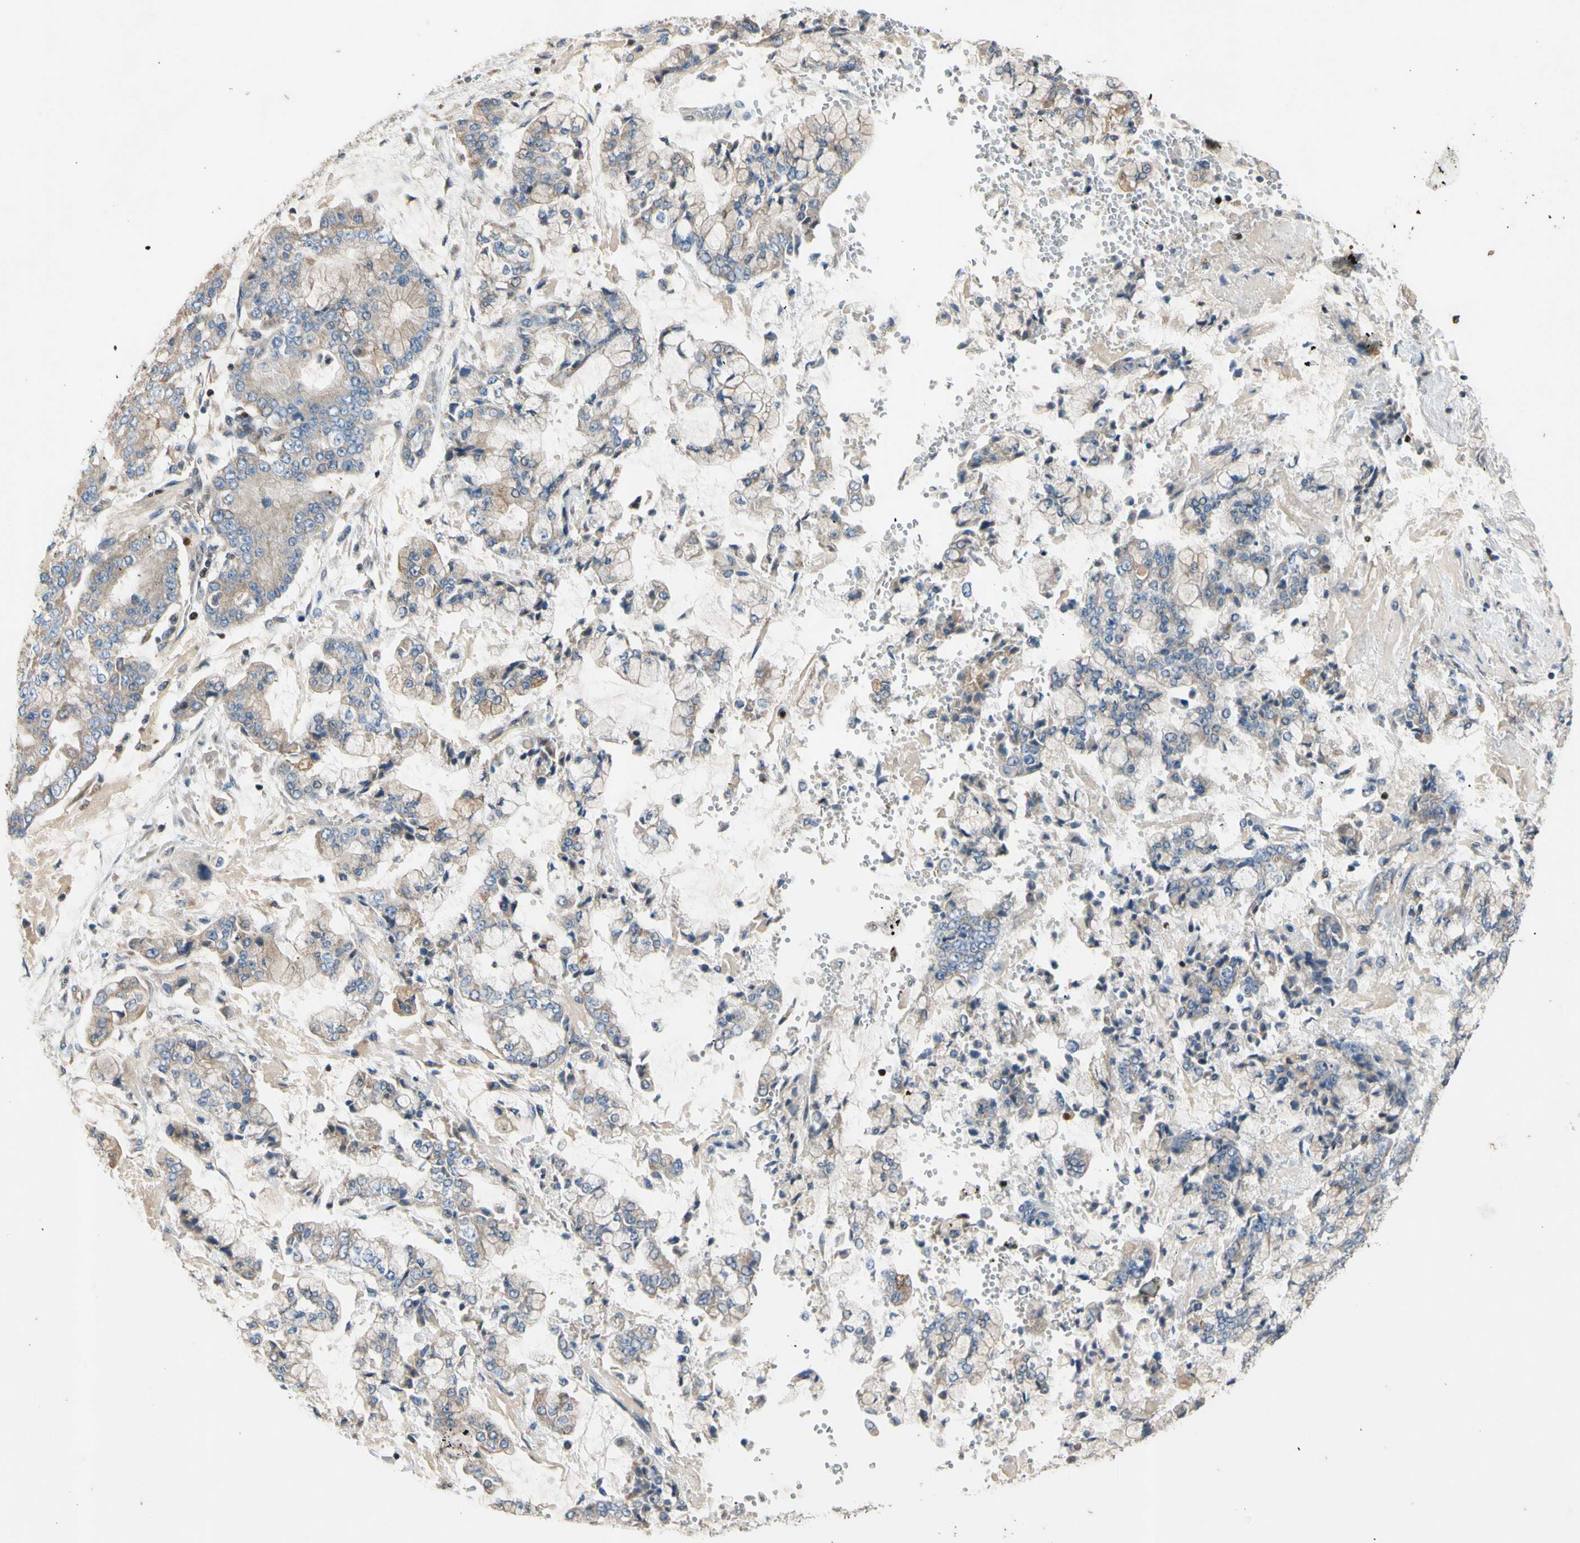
{"staining": {"intensity": "weak", "quantity": ">75%", "location": "cytoplasmic/membranous"}, "tissue": "stomach cancer", "cell_type": "Tumor cells", "image_type": "cancer", "snomed": [{"axis": "morphology", "description": "Adenocarcinoma, NOS"}, {"axis": "topography", "description": "Stomach"}], "caption": "Immunohistochemistry histopathology image of stomach cancer (adenocarcinoma) stained for a protein (brown), which demonstrates low levels of weak cytoplasmic/membranous expression in approximately >75% of tumor cells.", "gene": "TBX21", "patient": {"sex": "male", "age": 76}}